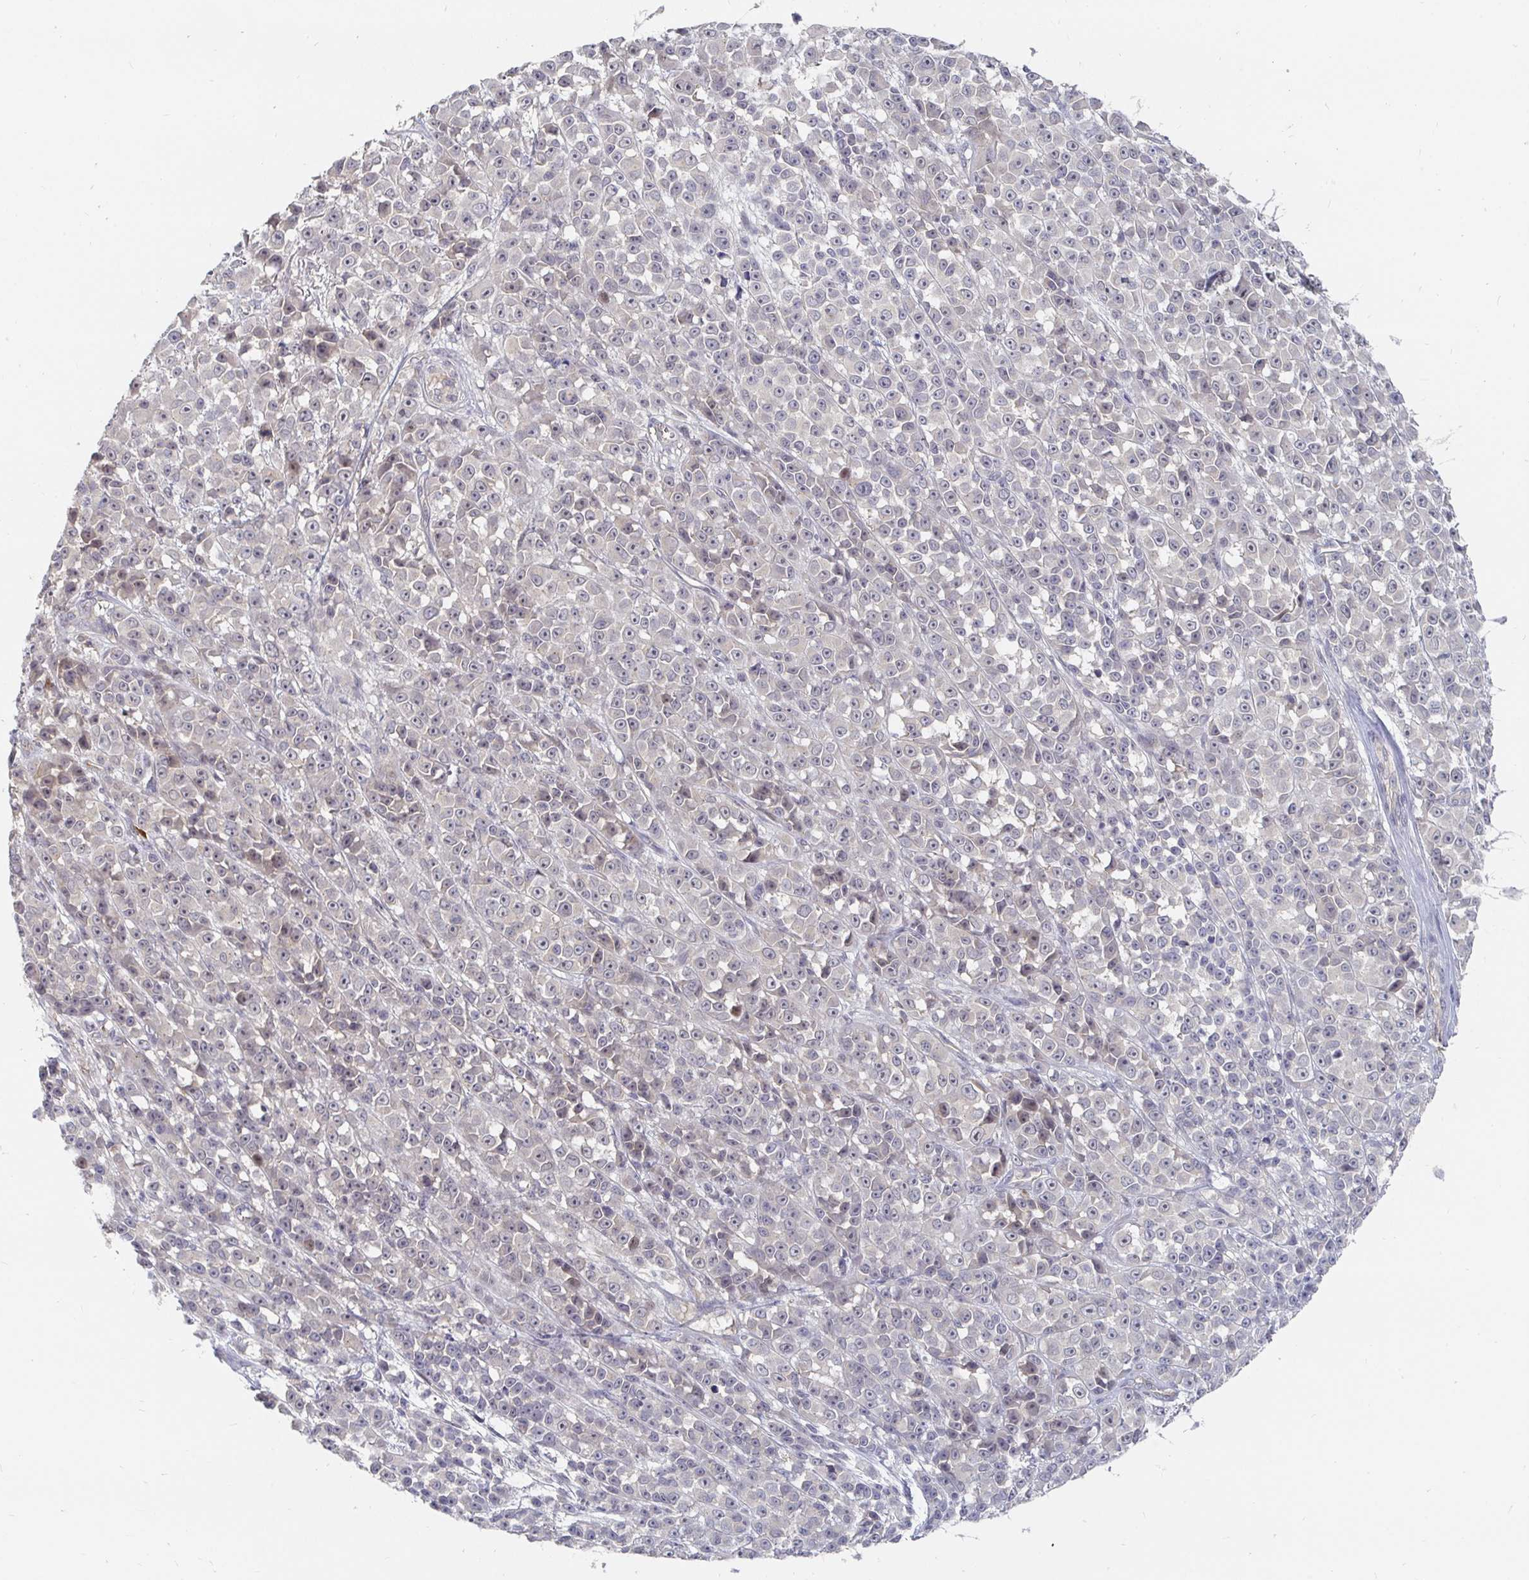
{"staining": {"intensity": "negative", "quantity": "none", "location": "none"}, "tissue": "melanoma", "cell_type": "Tumor cells", "image_type": "cancer", "snomed": [{"axis": "morphology", "description": "Malignant melanoma, NOS"}, {"axis": "topography", "description": "Skin"}, {"axis": "topography", "description": "Skin of back"}], "caption": "A micrograph of human malignant melanoma is negative for staining in tumor cells.", "gene": "MEIS1", "patient": {"sex": "male", "age": 91}}